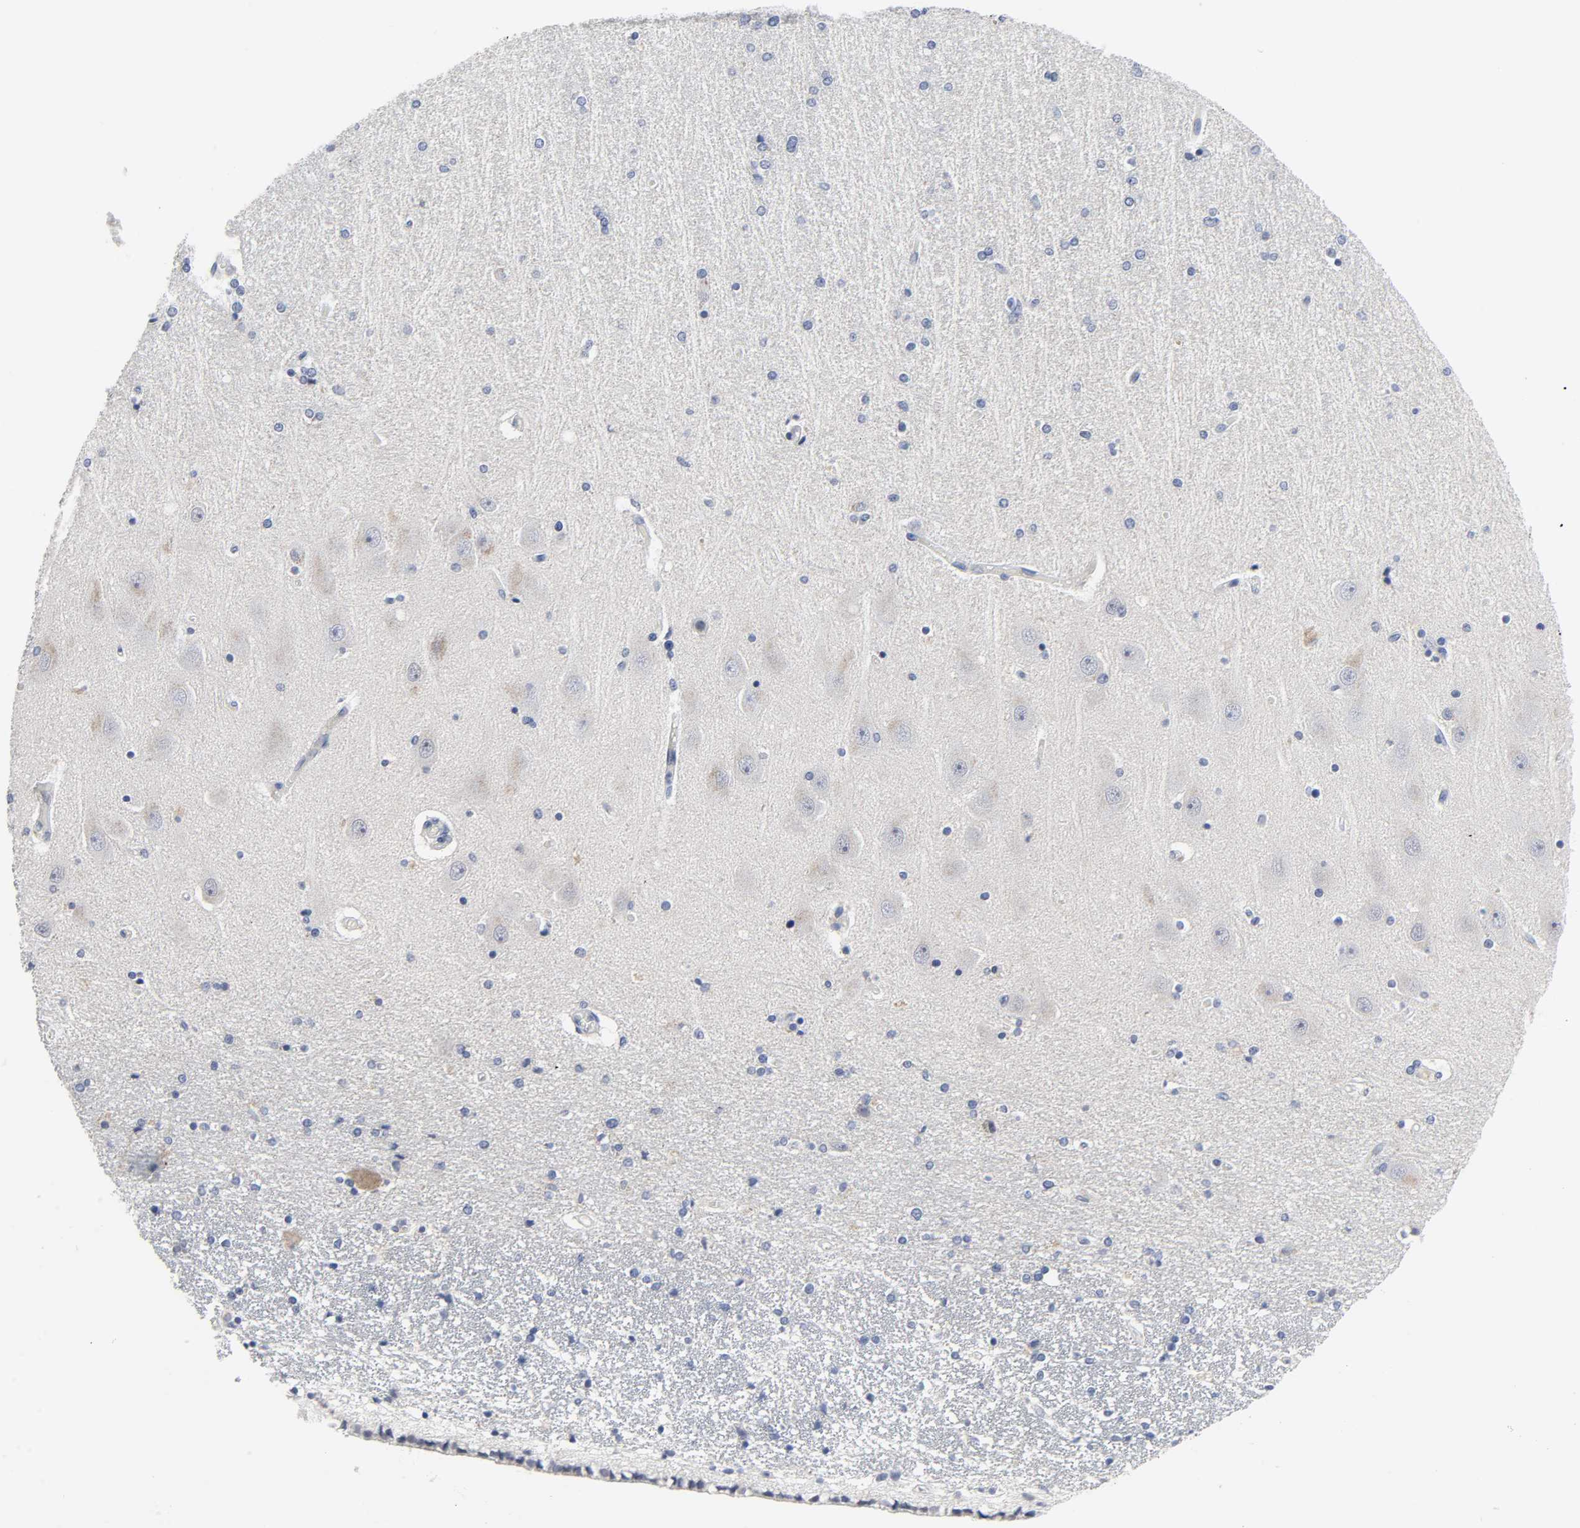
{"staining": {"intensity": "negative", "quantity": "none", "location": "none"}, "tissue": "hippocampus", "cell_type": "Glial cells", "image_type": "normal", "snomed": [{"axis": "morphology", "description": "Normal tissue, NOS"}, {"axis": "topography", "description": "Hippocampus"}], "caption": "Immunohistochemistry (IHC) of normal hippocampus demonstrates no positivity in glial cells.", "gene": "WEE1", "patient": {"sex": "female", "age": 54}}